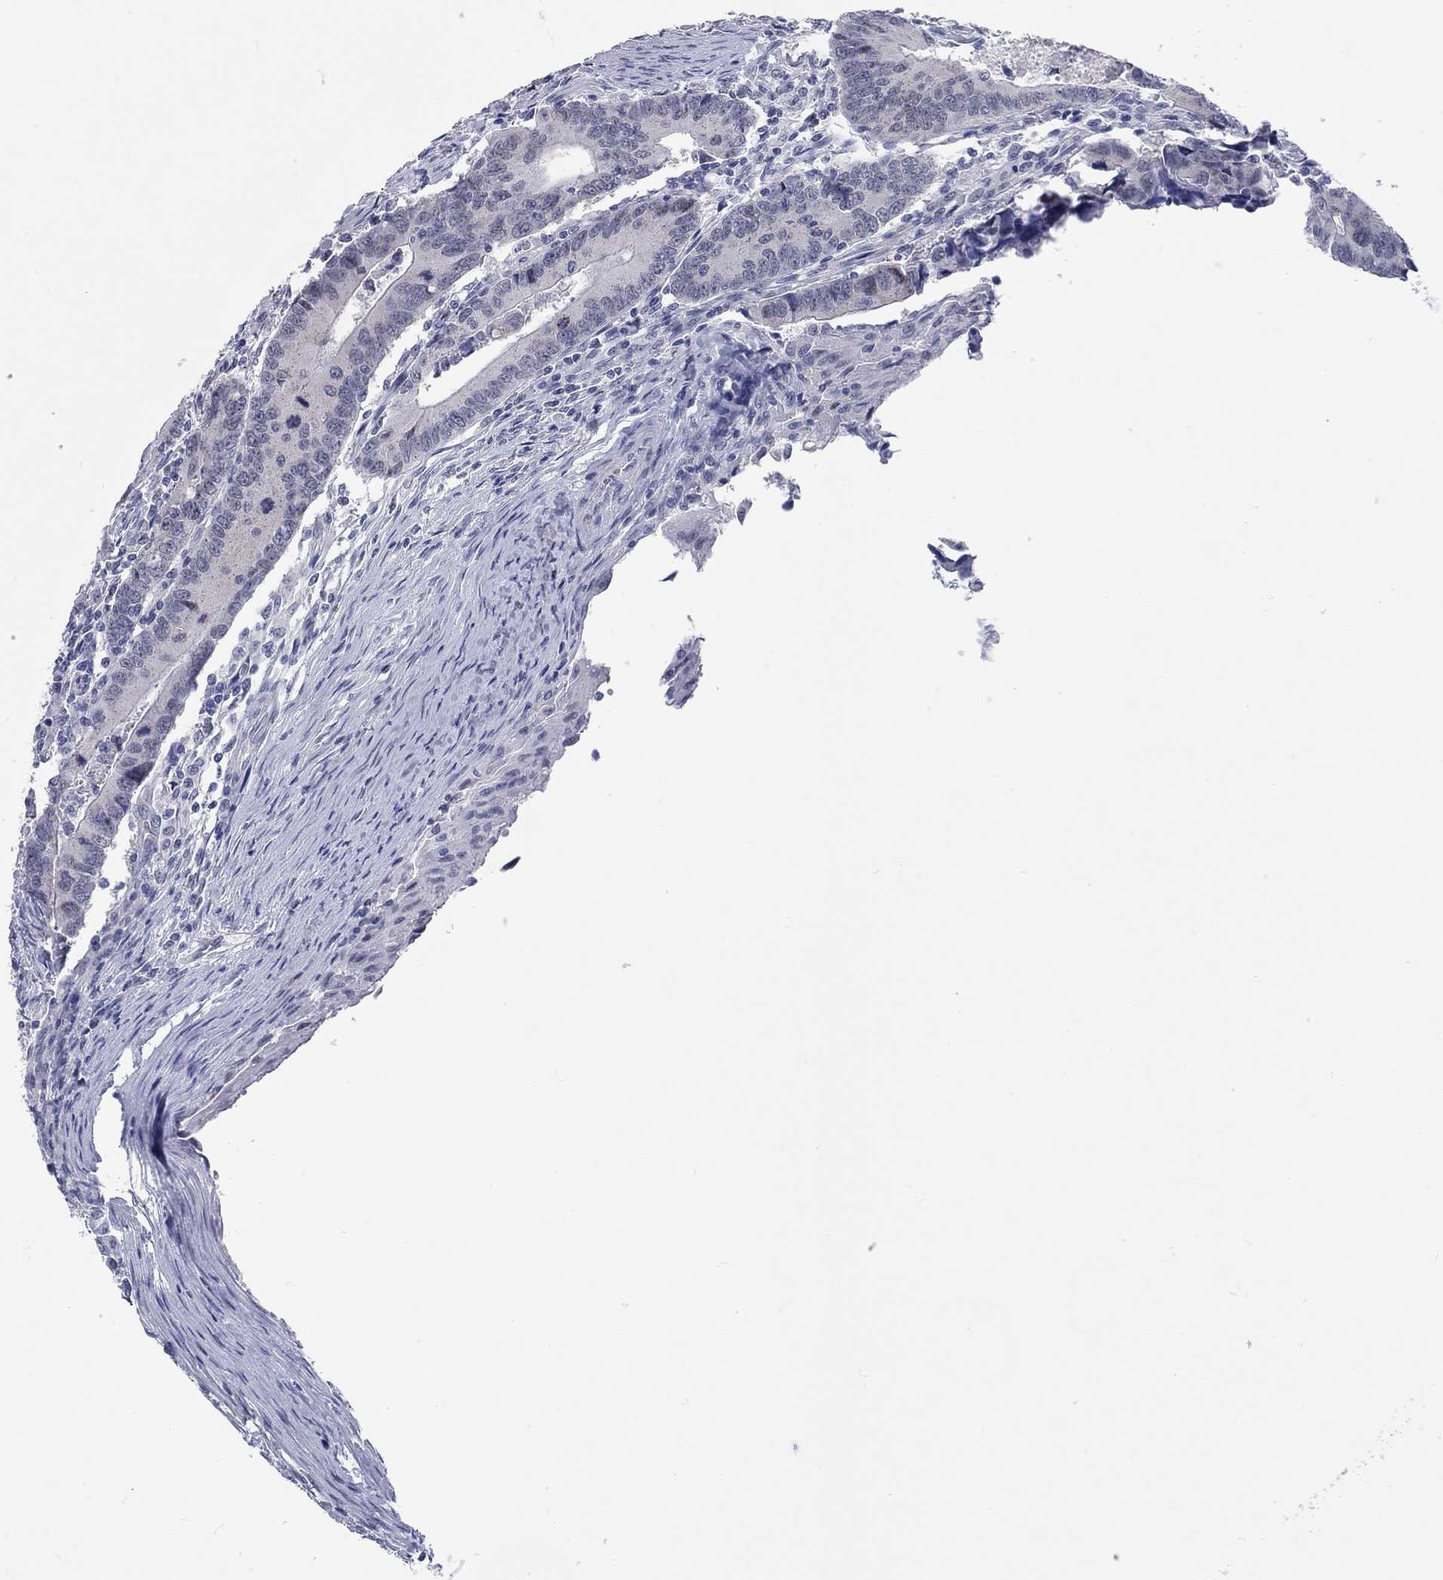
{"staining": {"intensity": "negative", "quantity": "none", "location": "none"}, "tissue": "colorectal cancer", "cell_type": "Tumor cells", "image_type": "cancer", "snomed": [{"axis": "morphology", "description": "Adenocarcinoma, NOS"}, {"axis": "topography", "description": "Rectum"}], "caption": "The IHC micrograph has no significant positivity in tumor cells of adenocarcinoma (colorectal) tissue.", "gene": "WASF3", "patient": {"sex": "male", "age": 67}}